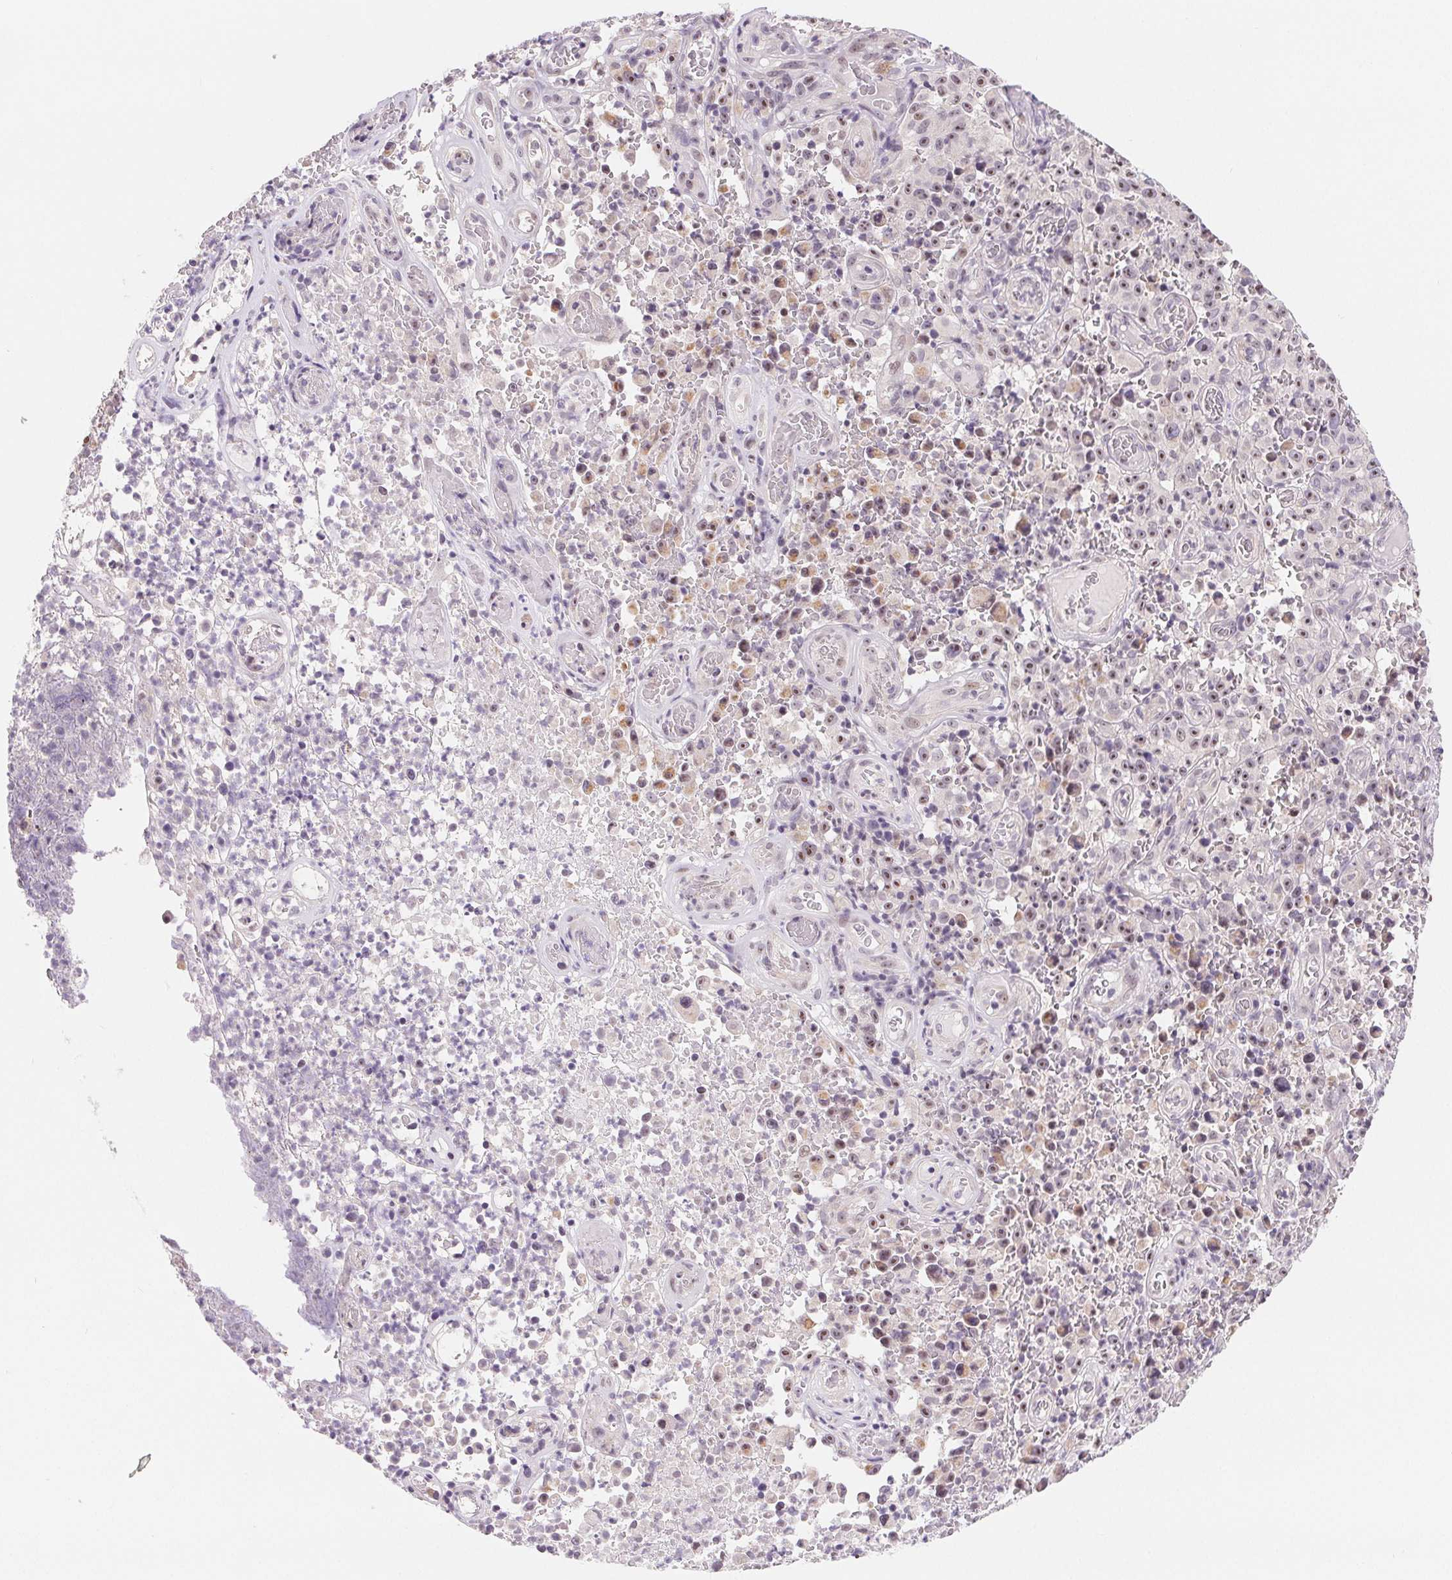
{"staining": {"intensity": "moderate", "quantity": "25%-75%", "location": "nuclear"}, "tissue": "melanoma", "cell_type": "Tumor cells", "image_type": "cancer", "snomed": [{"axis": "morphology", "description": "Malignant melanoma, NOS"}, {"axis": "topography", "description": "Skin"}], "caption": "A brown stain labels moderate nuclear expression of a protein in melanoma tumor cells.", "gene": "LCA5L", "patient": {"sex": "female", "age": 82}}